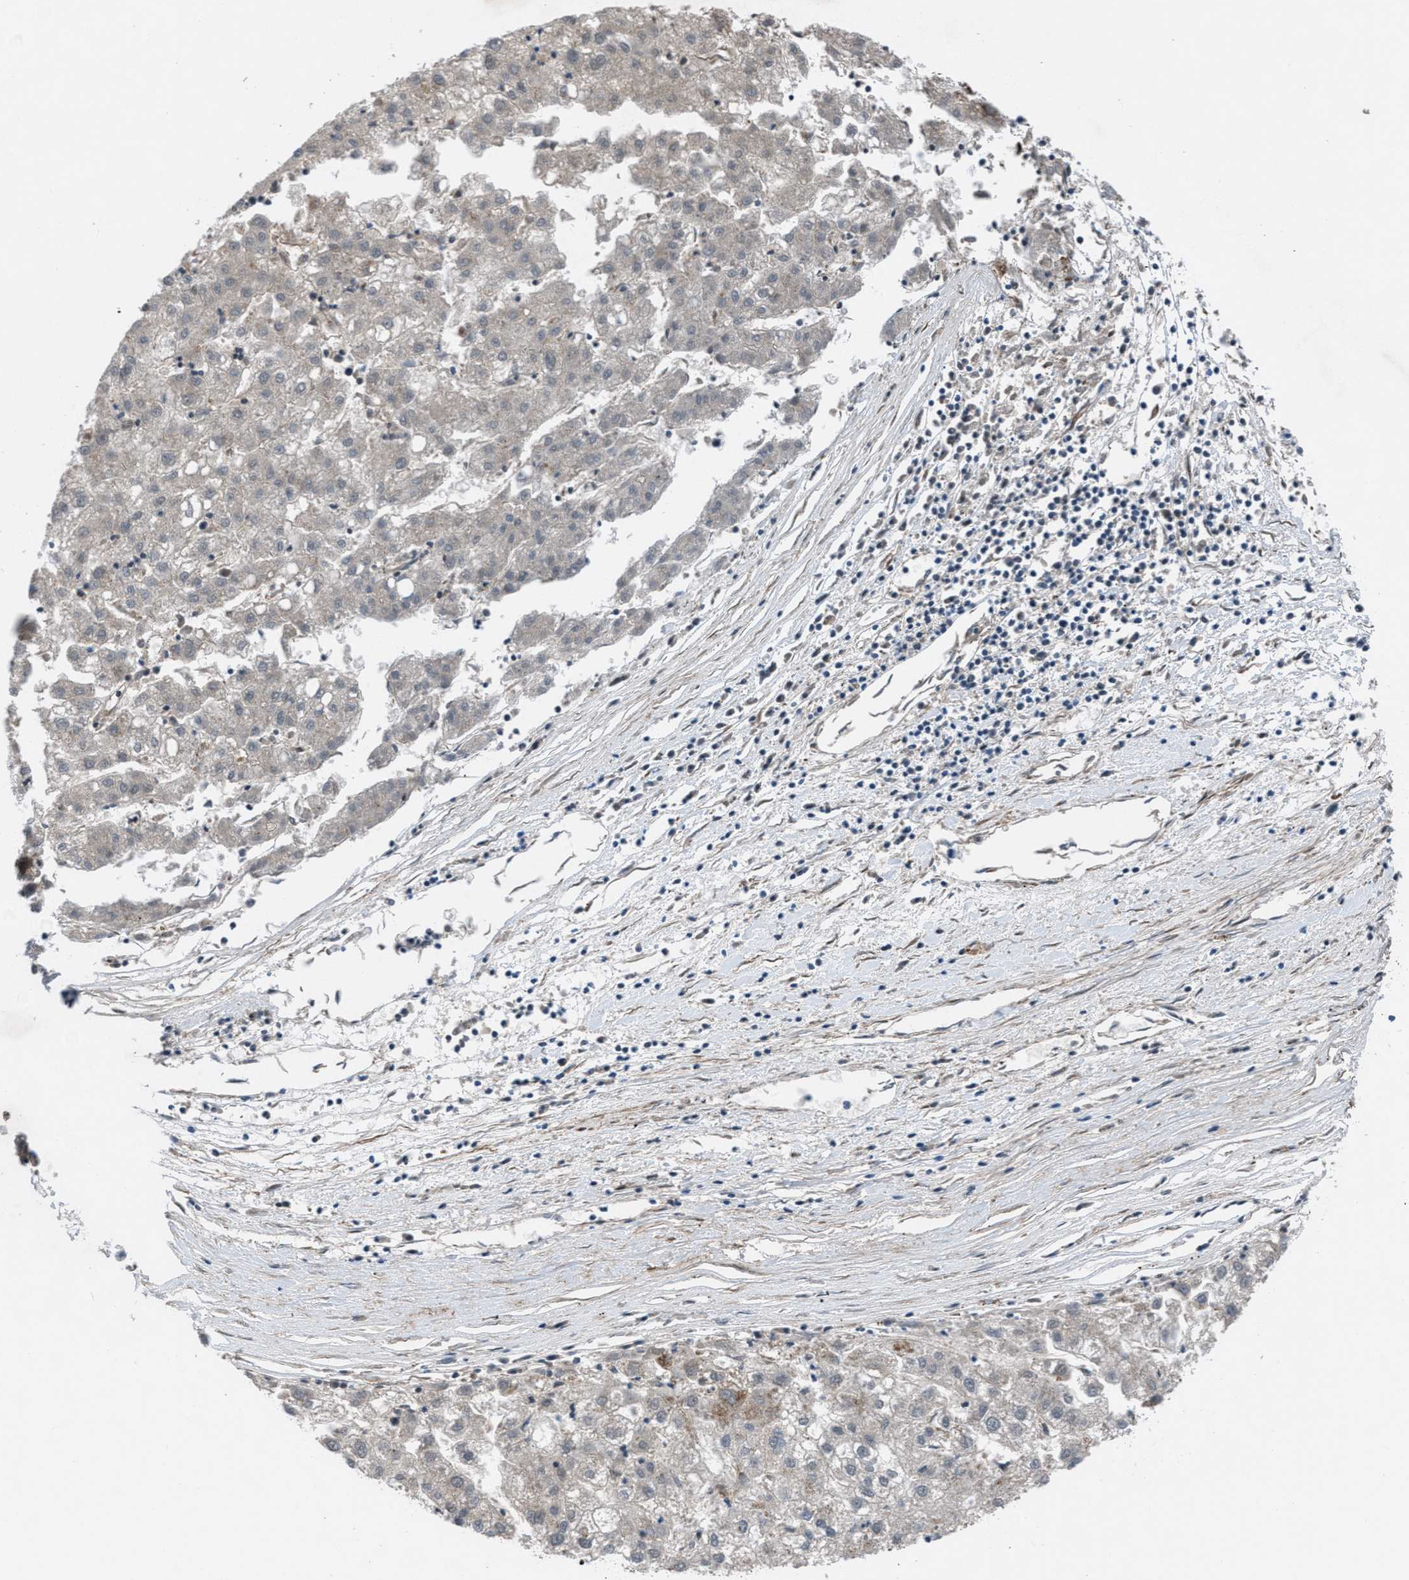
{"staining": {"intensity": "negative", "quantity": "none", "location": "none"}, "tissue": "liver cancer", "cell_type": "Tumor cells", "image_type": "cancer", "snomed": [{"axis": "morphology", "description": "Carcinoma, Hepatocellular, NOS"}, {"axis": "topography", "description": "Liver"}], "caption": "This is an immunohistochemistry histopathology image of hepatocellular carcinoma (liver). There is no positivity in tumor cells.", "gene": "SLC6A9", "patient": {"sex": "male", "age": 72}}